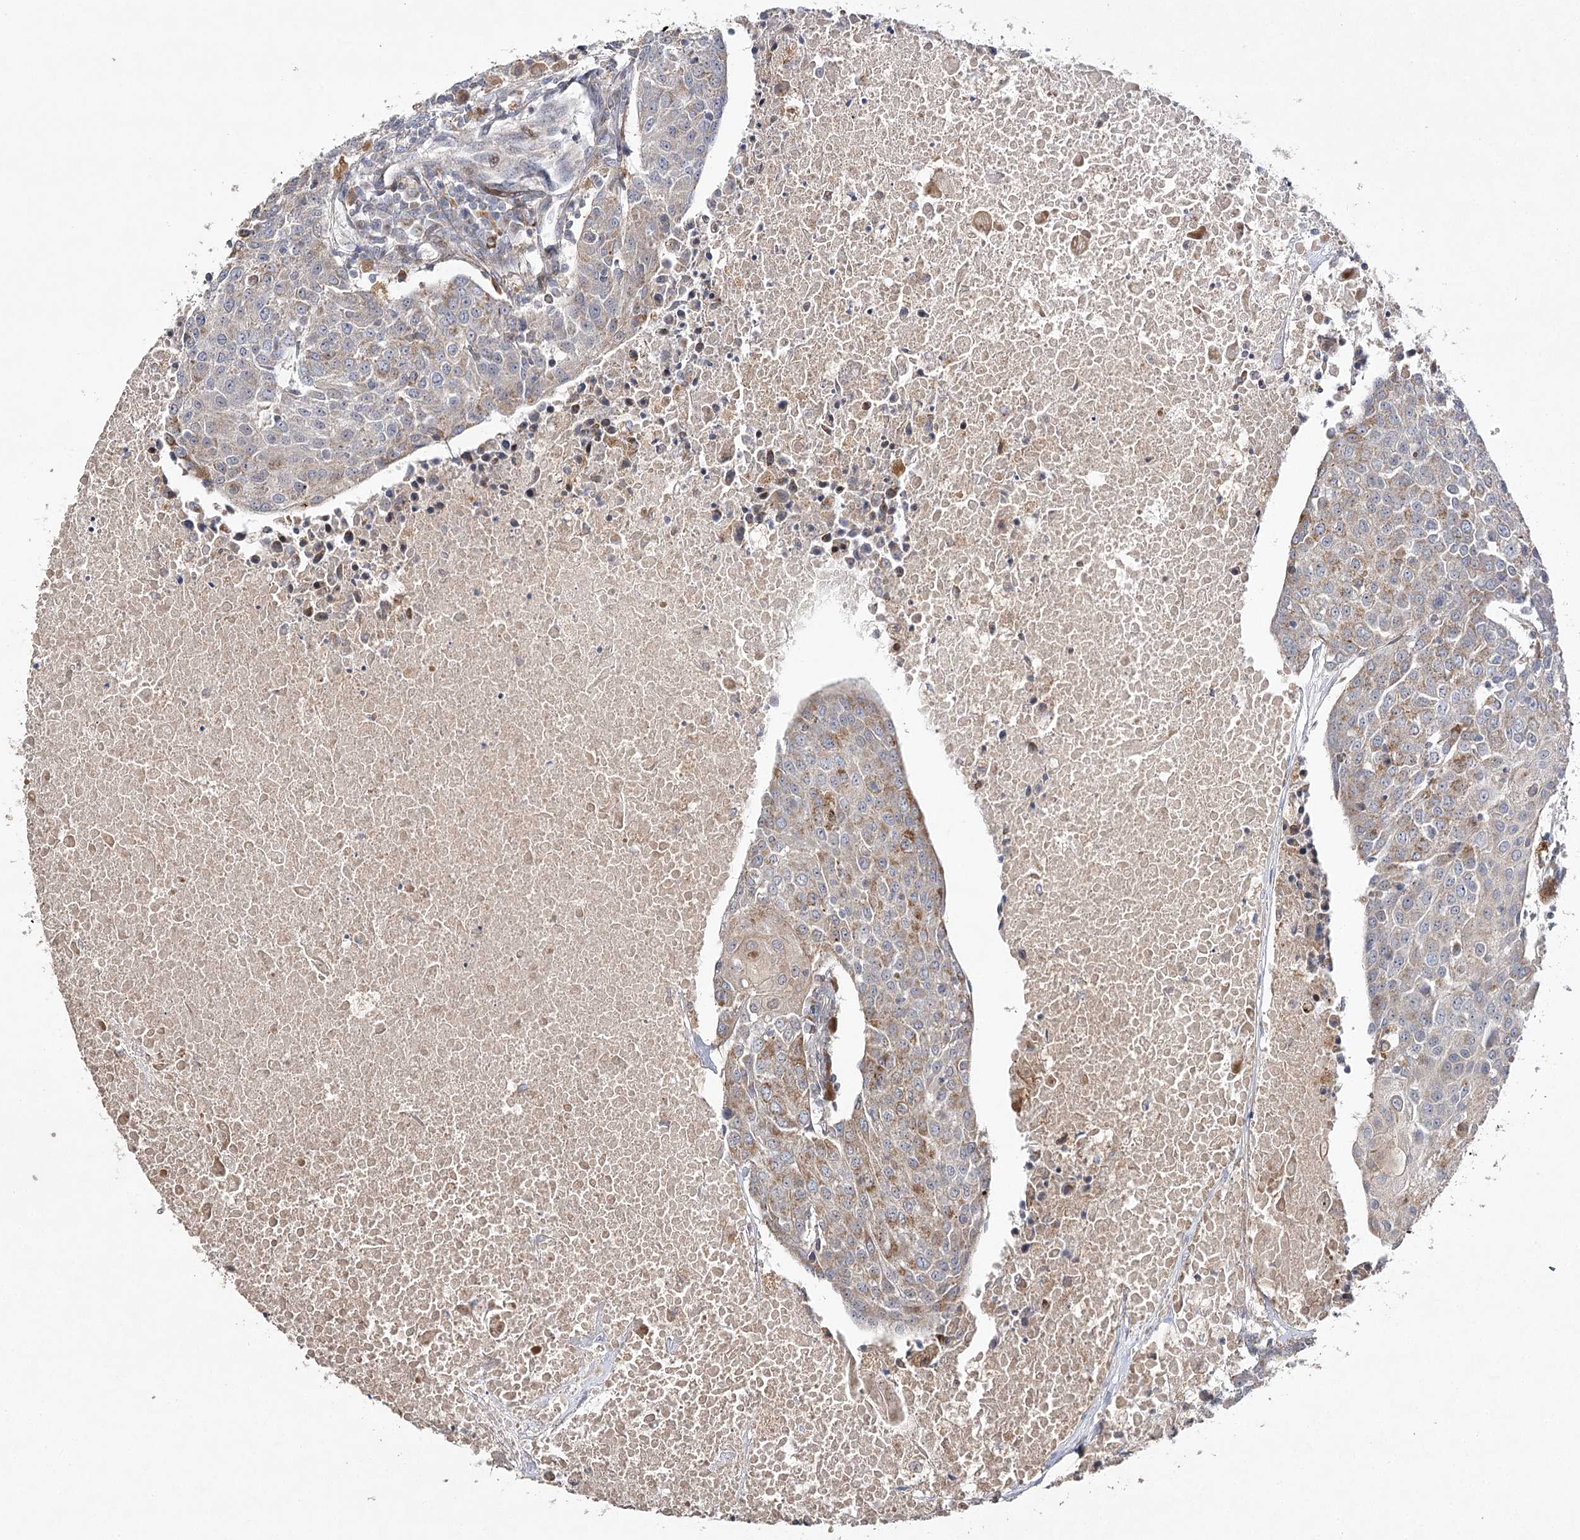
{"staining": {"intensity": "weak", "quantity": "25%-75%", "location": "cytoplasmic/membranous"}, "tissue": "urothelial cancer", "cell_type": "Tumor cells", "image_type": "cancer", "snomed": [{"axis": "morphology", "description": "Urothelial carcinoma, High grade"}, {"axis": "topography", "description": "Urinary bladder"}], "caption": "This photomicrograph shows urothelial cancer stained with immunohistochemistry (IHC) to label a protein in brown. The cytoplasmic/membranous of tumor cells show weak positivity for the protein. Nuclei are counter-stained blue.", "gene": "OBSL1", "patient": {"sex": "female", "age": 85}}